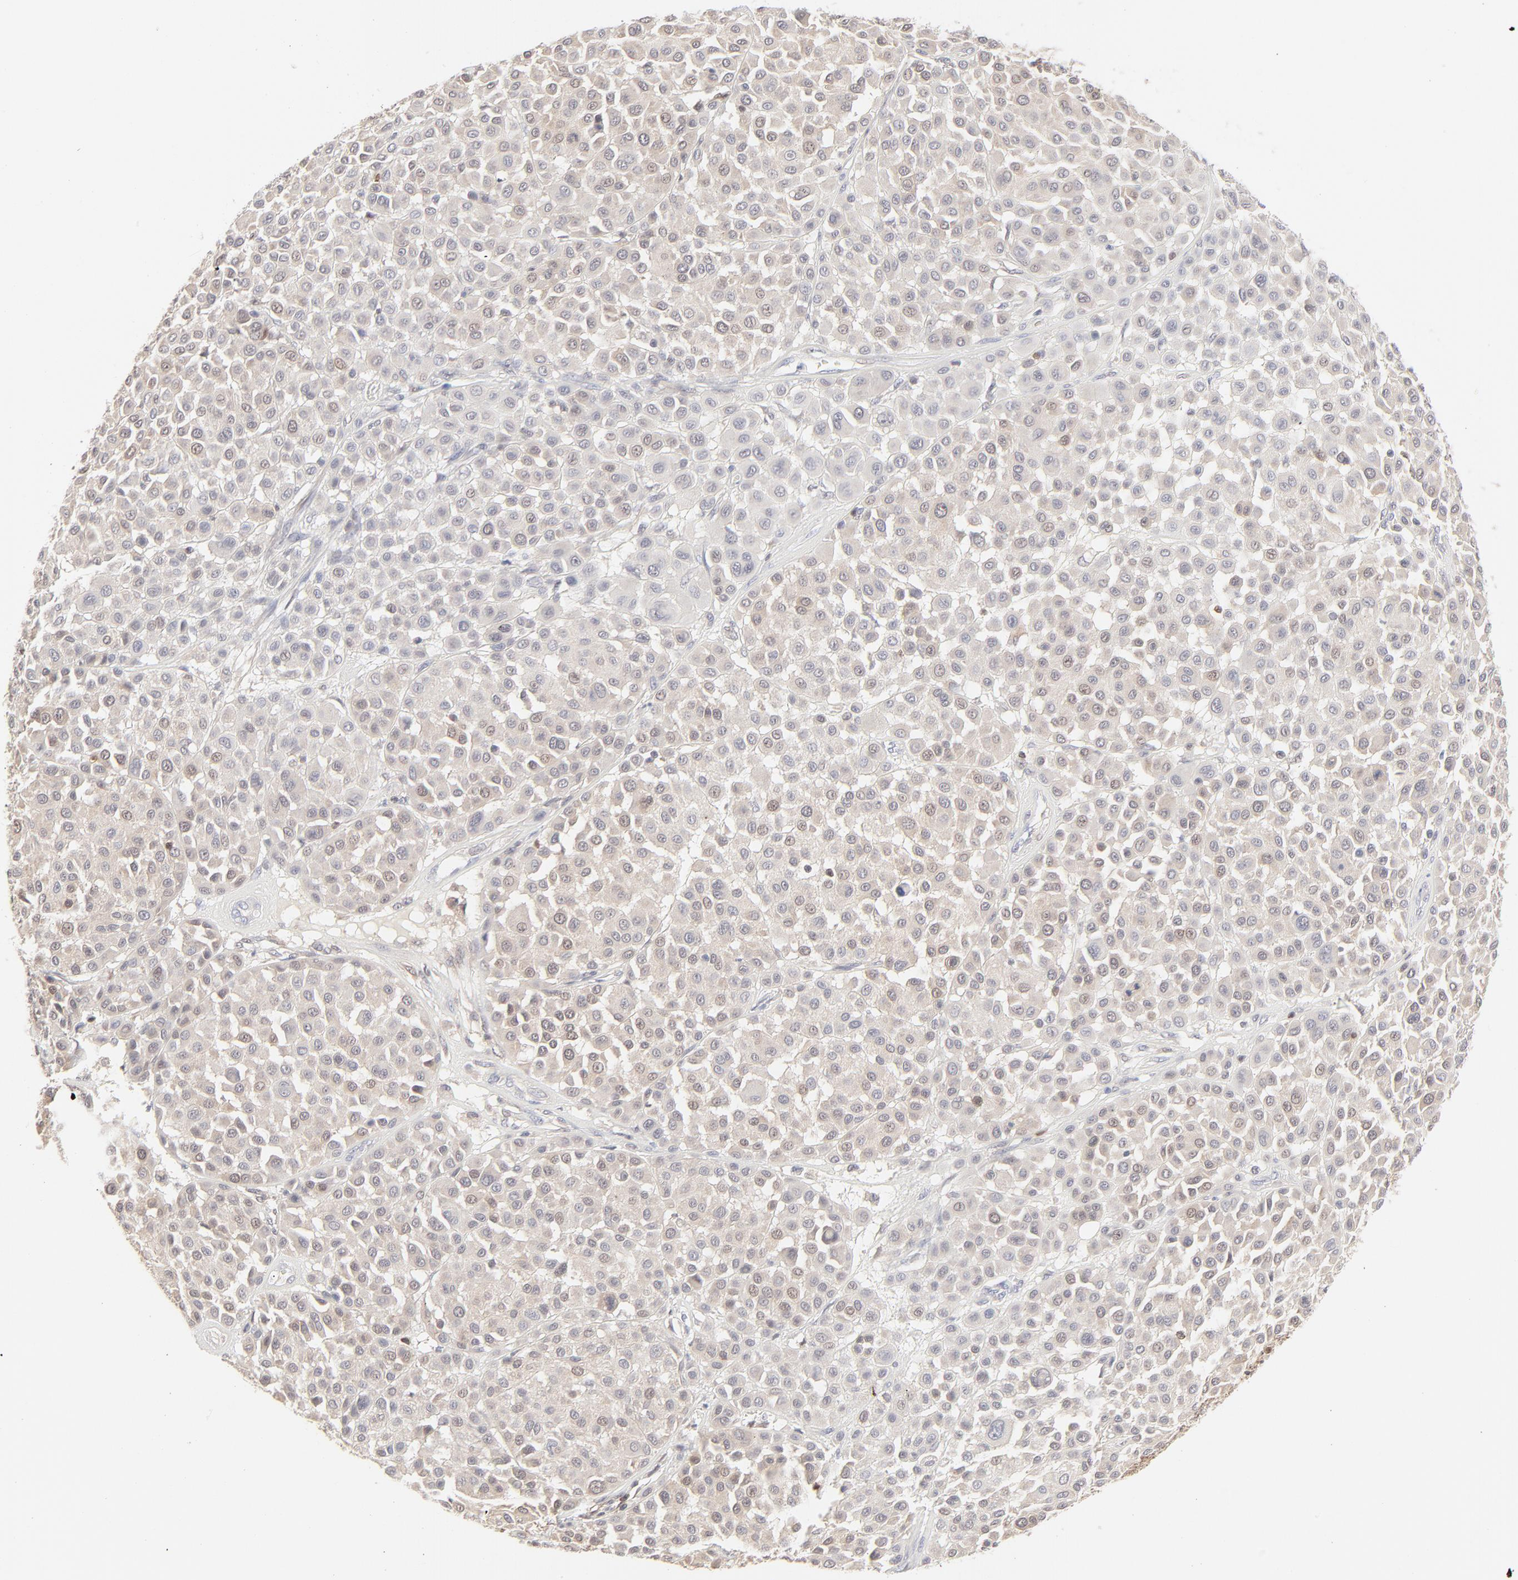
{"staining": {"intensity": "negative", "quantity": "none", "location": "none"}, "tissue": "melanoma", "cell_type": "Tumor cells", "image_type": "cancer", "snomed": [{"axis": "morphology", "description": "Malignant melanoma, Metastatic site"}, {"axis": "topography", "description": "Soft tissue"}], "caption": "High power microscopy histopathology image of an immunohistochemistry micrograph of melanoma, revealing no significant staining in tumor cells. Brightfield microscopy of immunohistochemistry stained with DAB (3,3'-diaminobenzidine) (brown) and hematoxylin (blue), captured at high magnification.", "gene": "CDK6", "patient": {"sex": "male", "age": 41}}